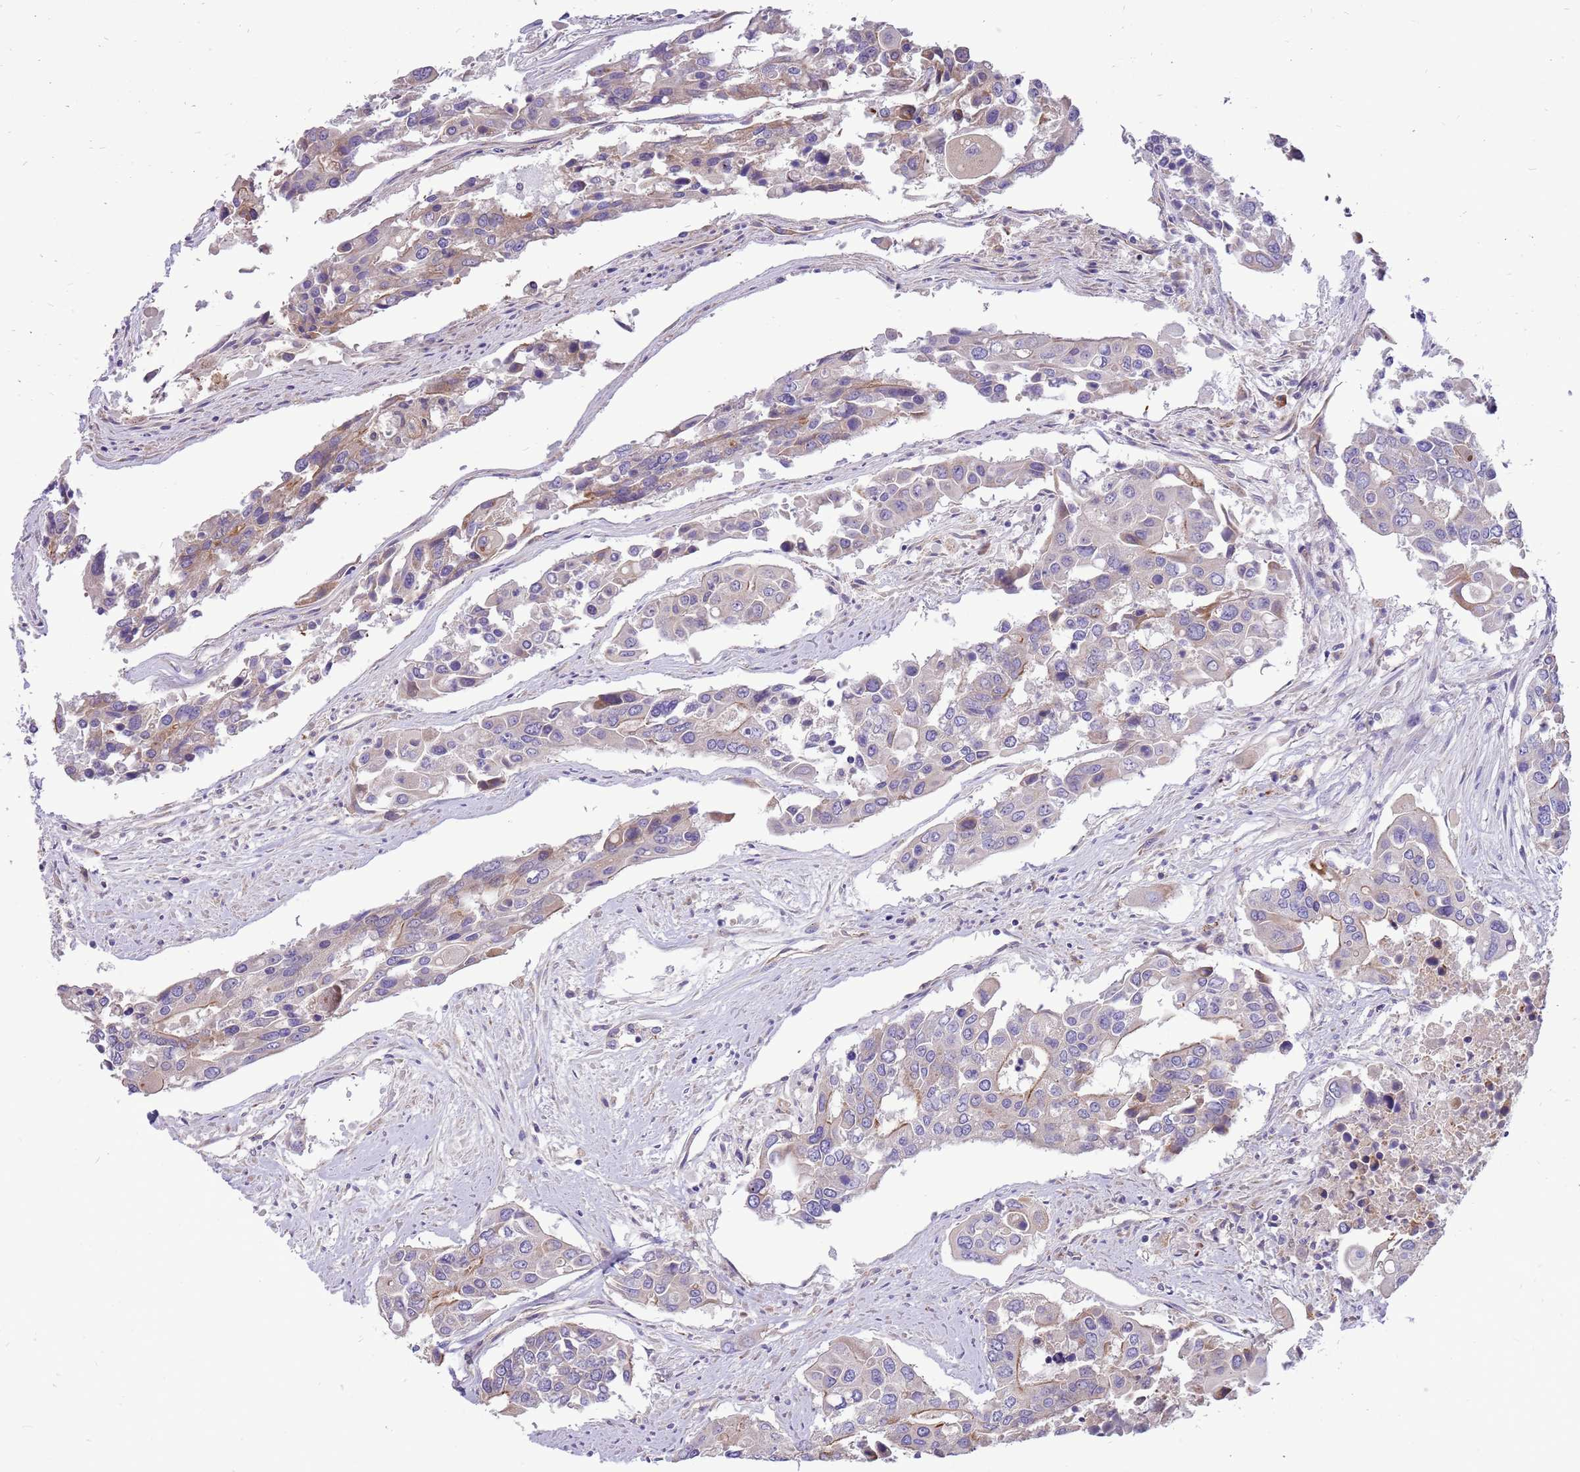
{"staining": {"intensity": "weak", "quantity": "<25%", "location": "cytoplasmic/membranous"}, "tissue": "colorectal cancer", "cell_type": "Tumor cells", "image_type": "cancer", "snomed": [{"axis": "morphology", "description": "Adenocarcinoma, NOS"}, {"axis": "topography", "description": "Colon"}], "caption": "Immunohistochemistry photomicrograph of adenocarcinoma (colorectal) stained for a protein (brown), which exhibits no positivity in tumor cells. (Stains: DAB immunohistochemistry (IHC) with hematoxylin counter stain, Microscopy: brightfield microscopy at high magnification).", "gene": "NTN4", "patient": {"sex": "male", "age": 77}}